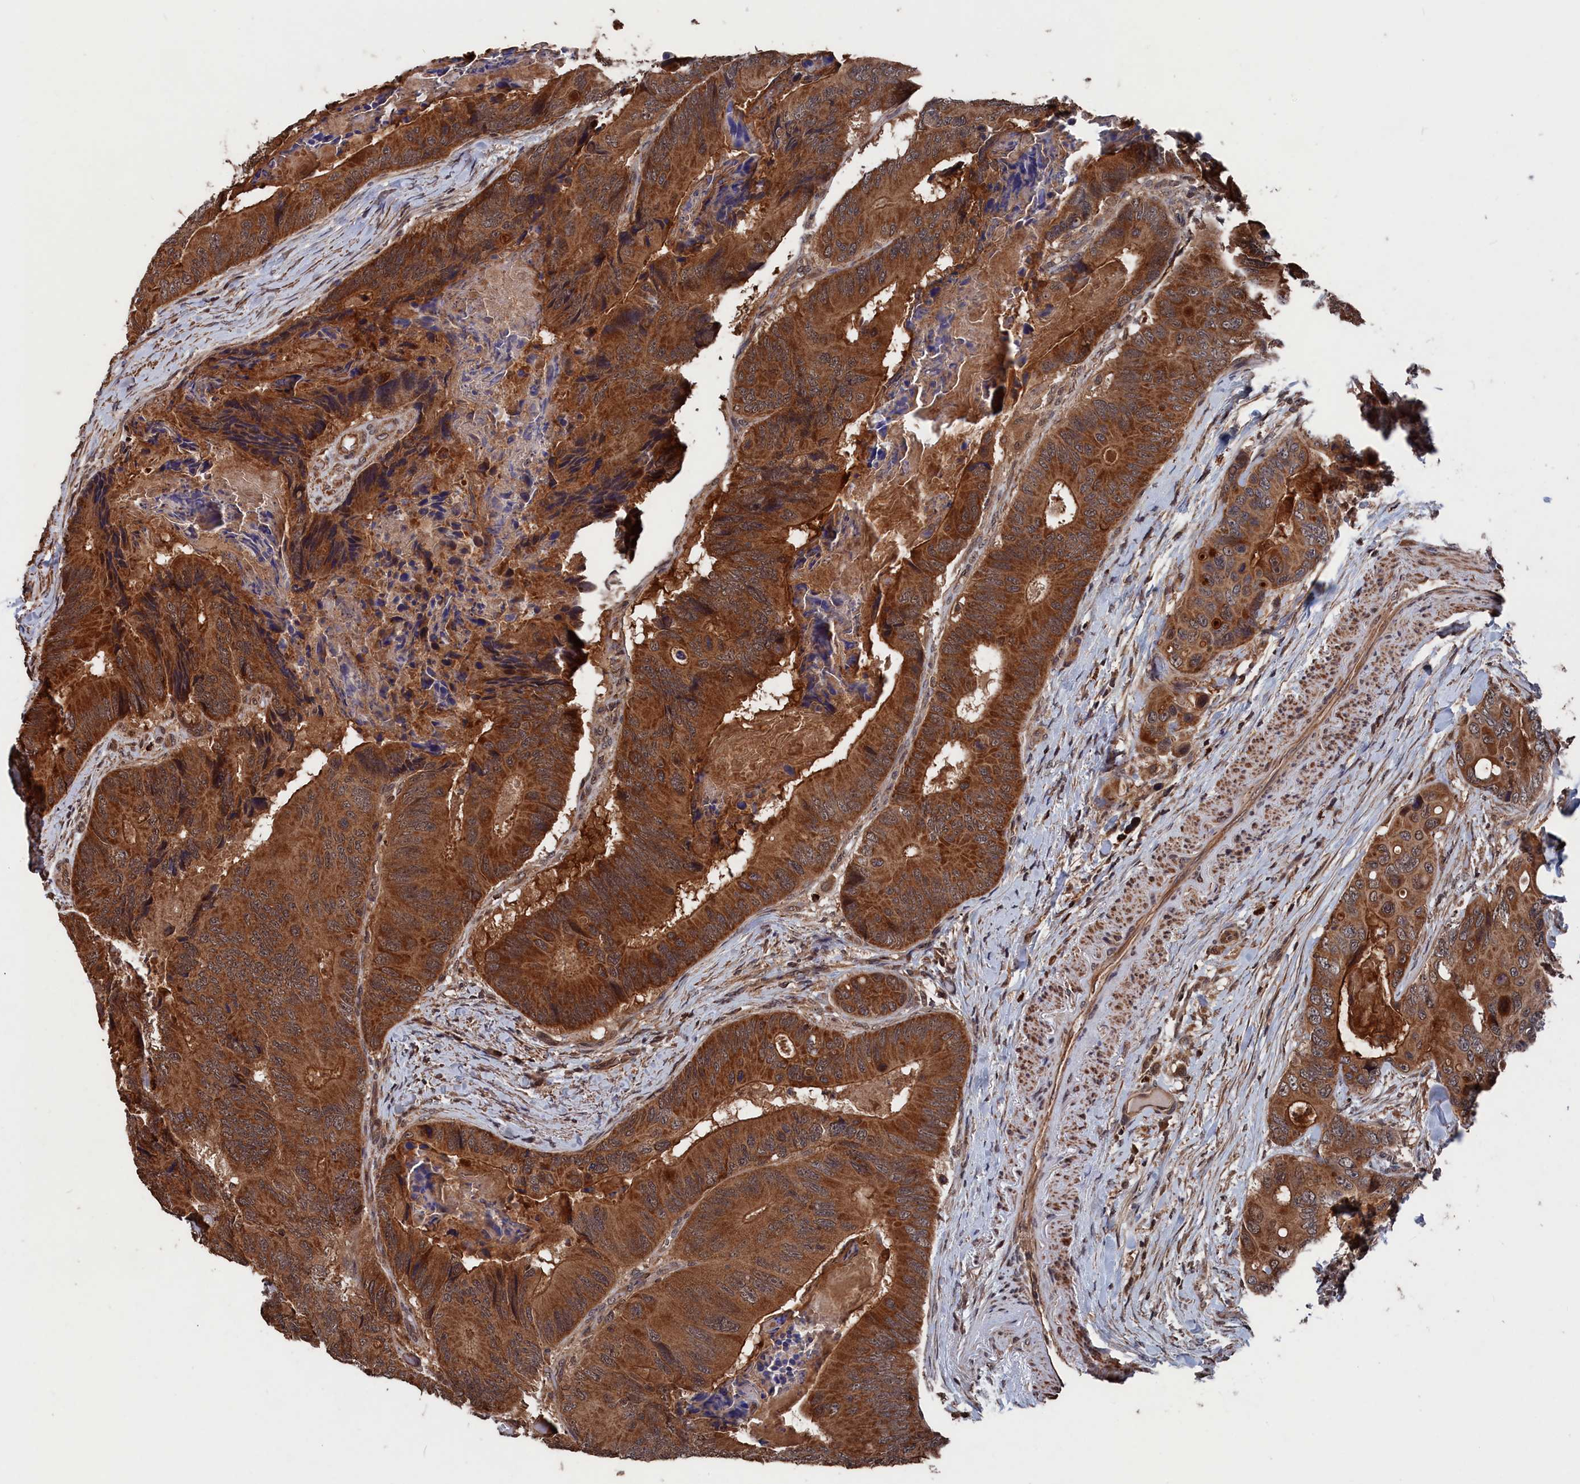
{"staining": {"intensity": "strong", "quantity": ">75%", "location": "cytoplasmic/membranous"}, "tissue": "colorectal cancer", "cell_type": "Tumor cells", "image_type": "cancer", "snomed": [{"axis": "morphology", "description": "Adenocarcinoma, NOS"}, {"axis": "topography", "description": "Colon"}], "caption": "Colorectal cancer (adenocarcinoma) tissue shows strong cytoplasmic/membranous positivity in approximately >75% of tumor cells", "gene": "PDE12", "patient": {"sex": "male", "age": 84}}